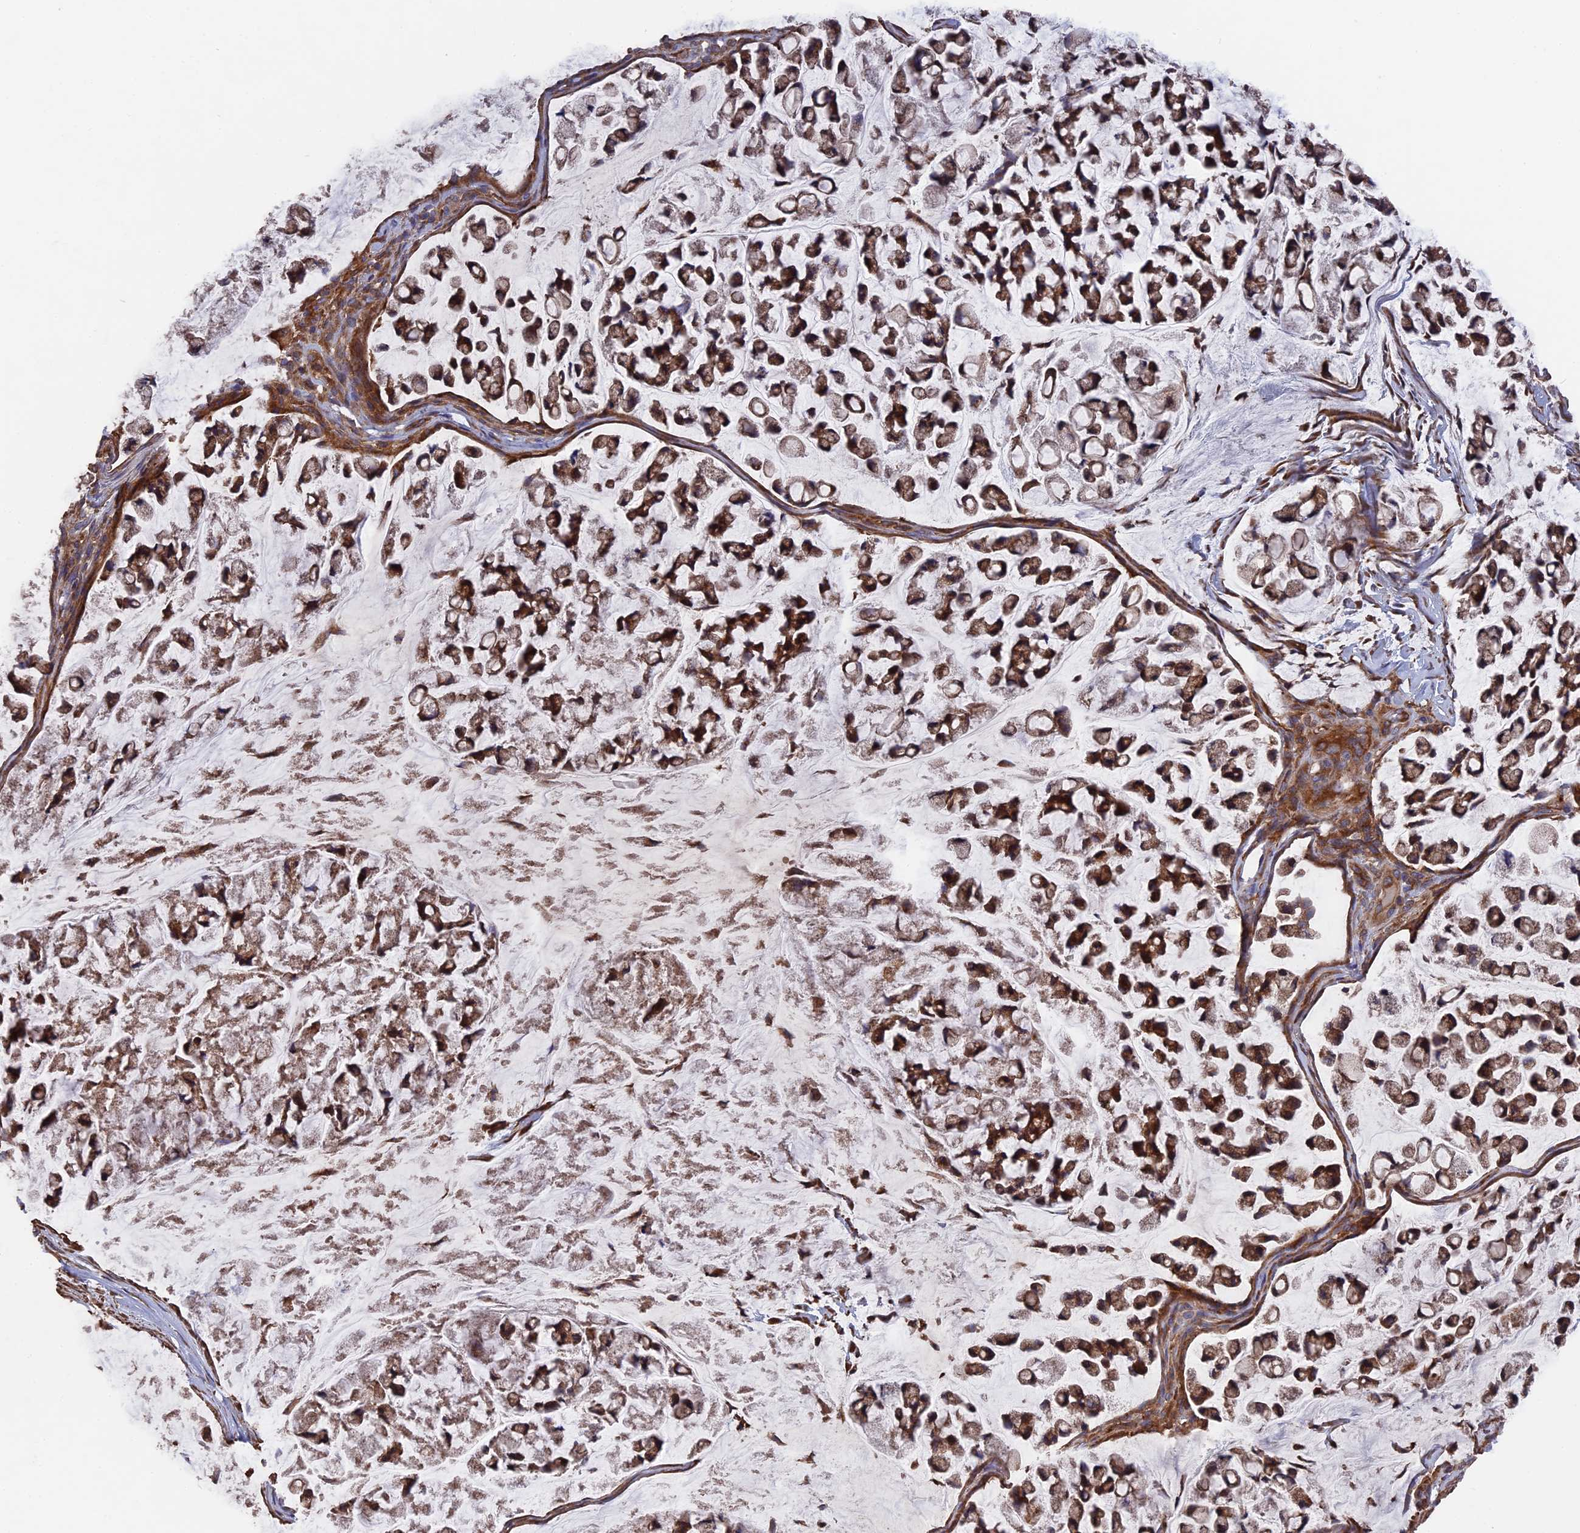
{"staining": {"intensity": "strong", "quantity": ">75%", "location": "cytoplasmic/membranous"}, "tissue": "stomach cancer", "cell_type": "Tumor cells", "image_type": "cancer", "snomed": [{"axis": "morphology", "description": "Adenocarcinoma, NOS"}, {"axis": "topography", "description": "Stomach, lower"}], "caption": "Protein staining displays strong cytoplasmic/membranous positivity in about >75% of tumor cells in stomach cancer.", "gene": "TELO2", "patient": {"sex": "male", "age": 67}}